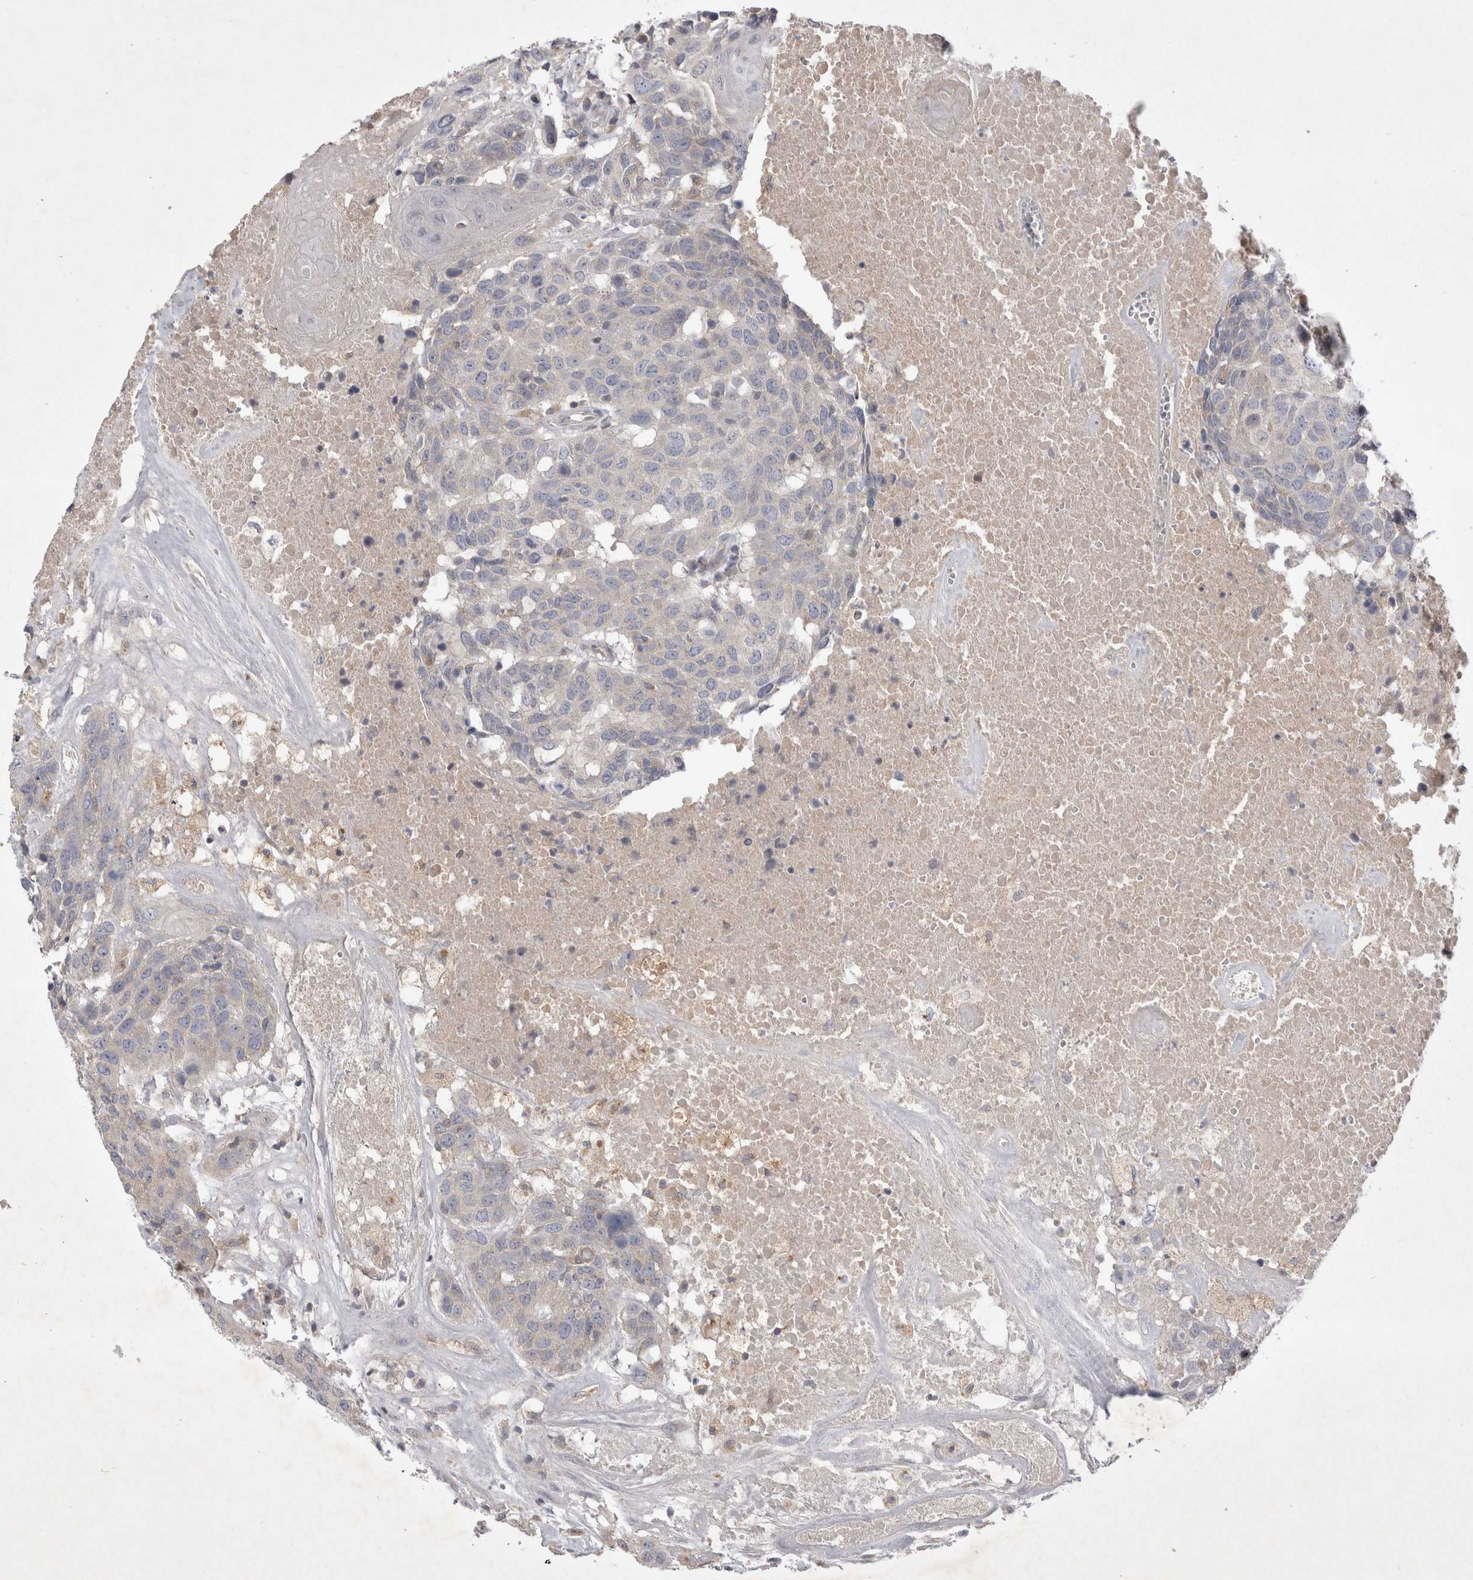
{"staining": {"intensity": "negative", "quantity": "none", "location": "none"}, "tissue": "head and neck cancer", "cell_type": "Tumor cells", "image_type": "cancer", "snomed": [{"axis": "morphology", "description": "Squamous cell carcinoma, NOS"}, {"axis": "topography", "description": "Head-Neck"}], "caption": "Histopathology image shows no significant protein positivity in tumor cells of head and neck cancer (squamous cell carcinoma).", "gene": "SRD5A3", "patient": {"sex": "male", "age": 66}}